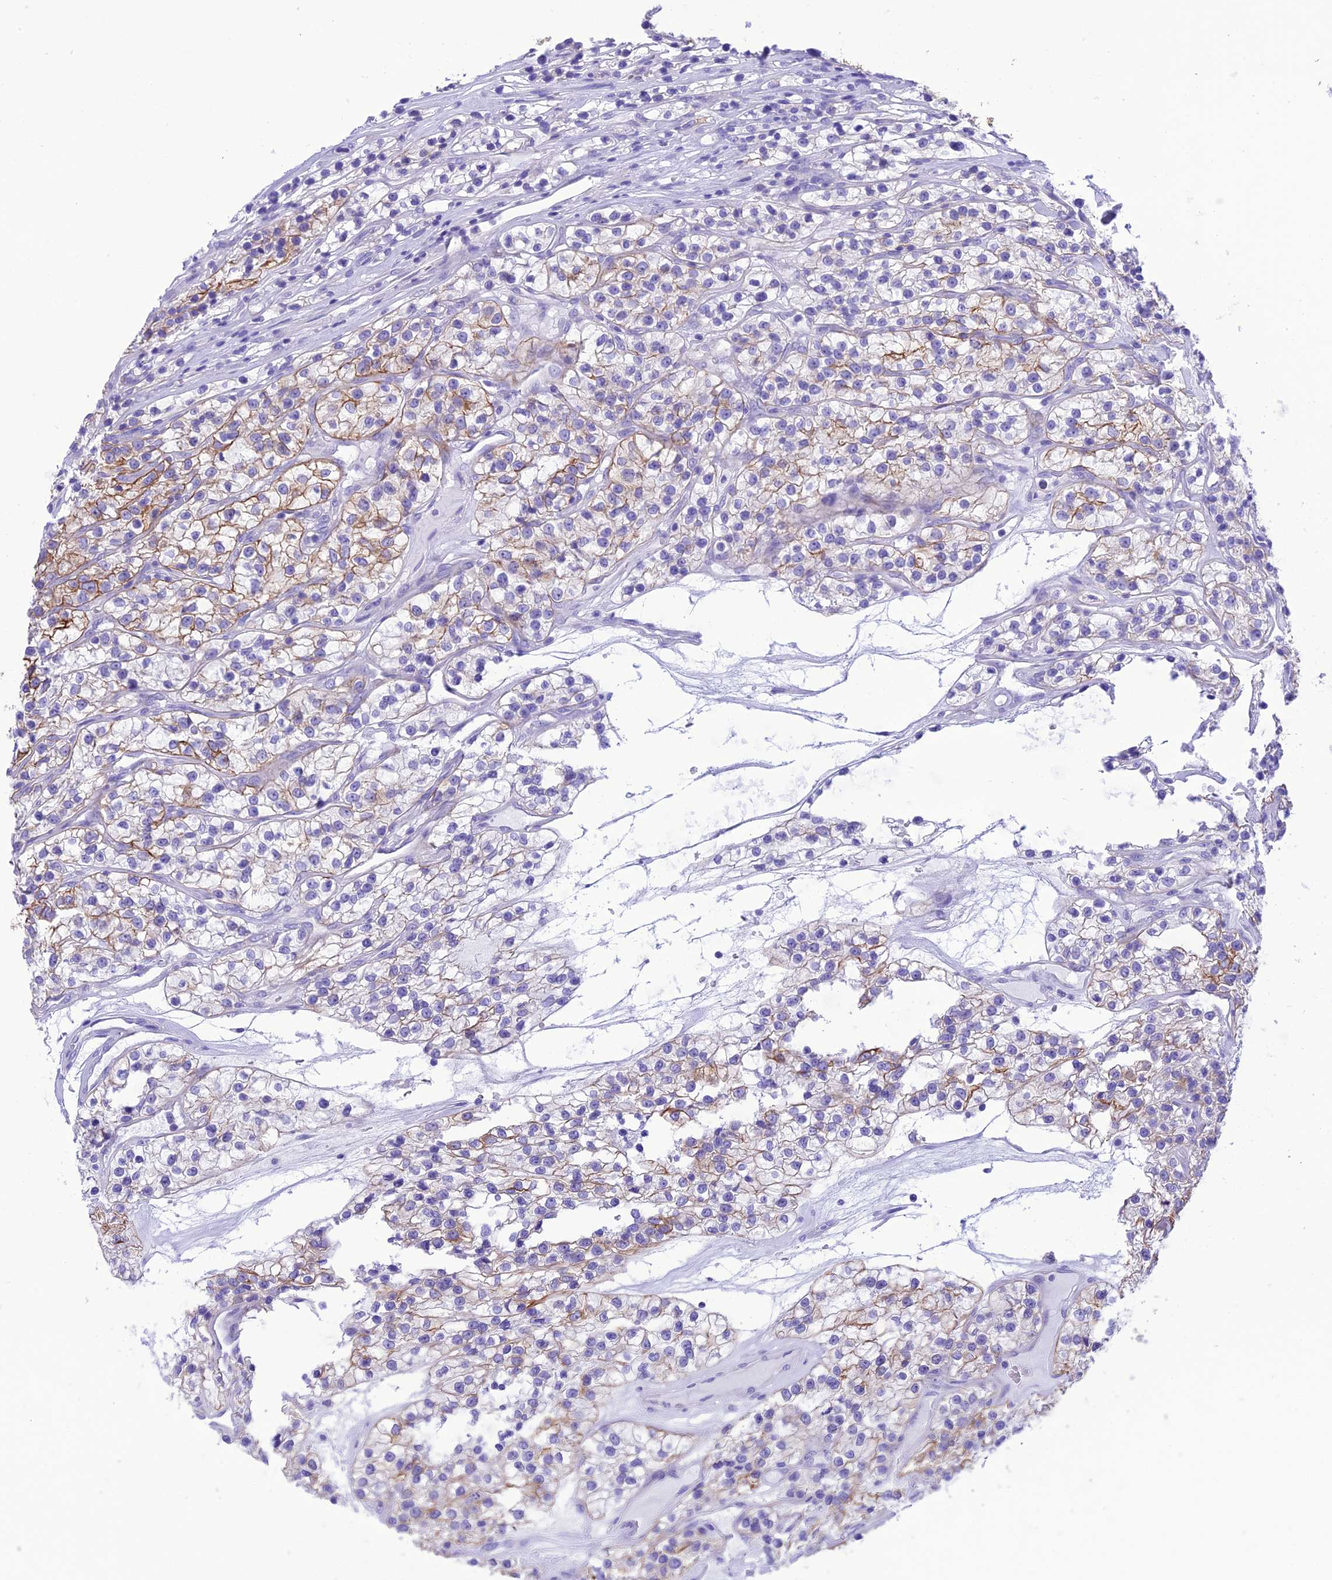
{"staining": {"intensity": "moderate", "quantity": "25%-75%", "location": "cytoplasmic/membranous"}, "tissue": "renal cancer", "cell_type": "Tumor cells", "image_type": "cancer", "snomed": [{"axis": "morphology", "description": "Adenocarcinoma, NOS"}, {"axis": "topography", "description": "Kidney"}], "caption": "Renal cancer stained with a protein marker shows moderate staining in tumor cells.", "gene": "VPS52", "patient": {"sex": "female", "age": 57}}